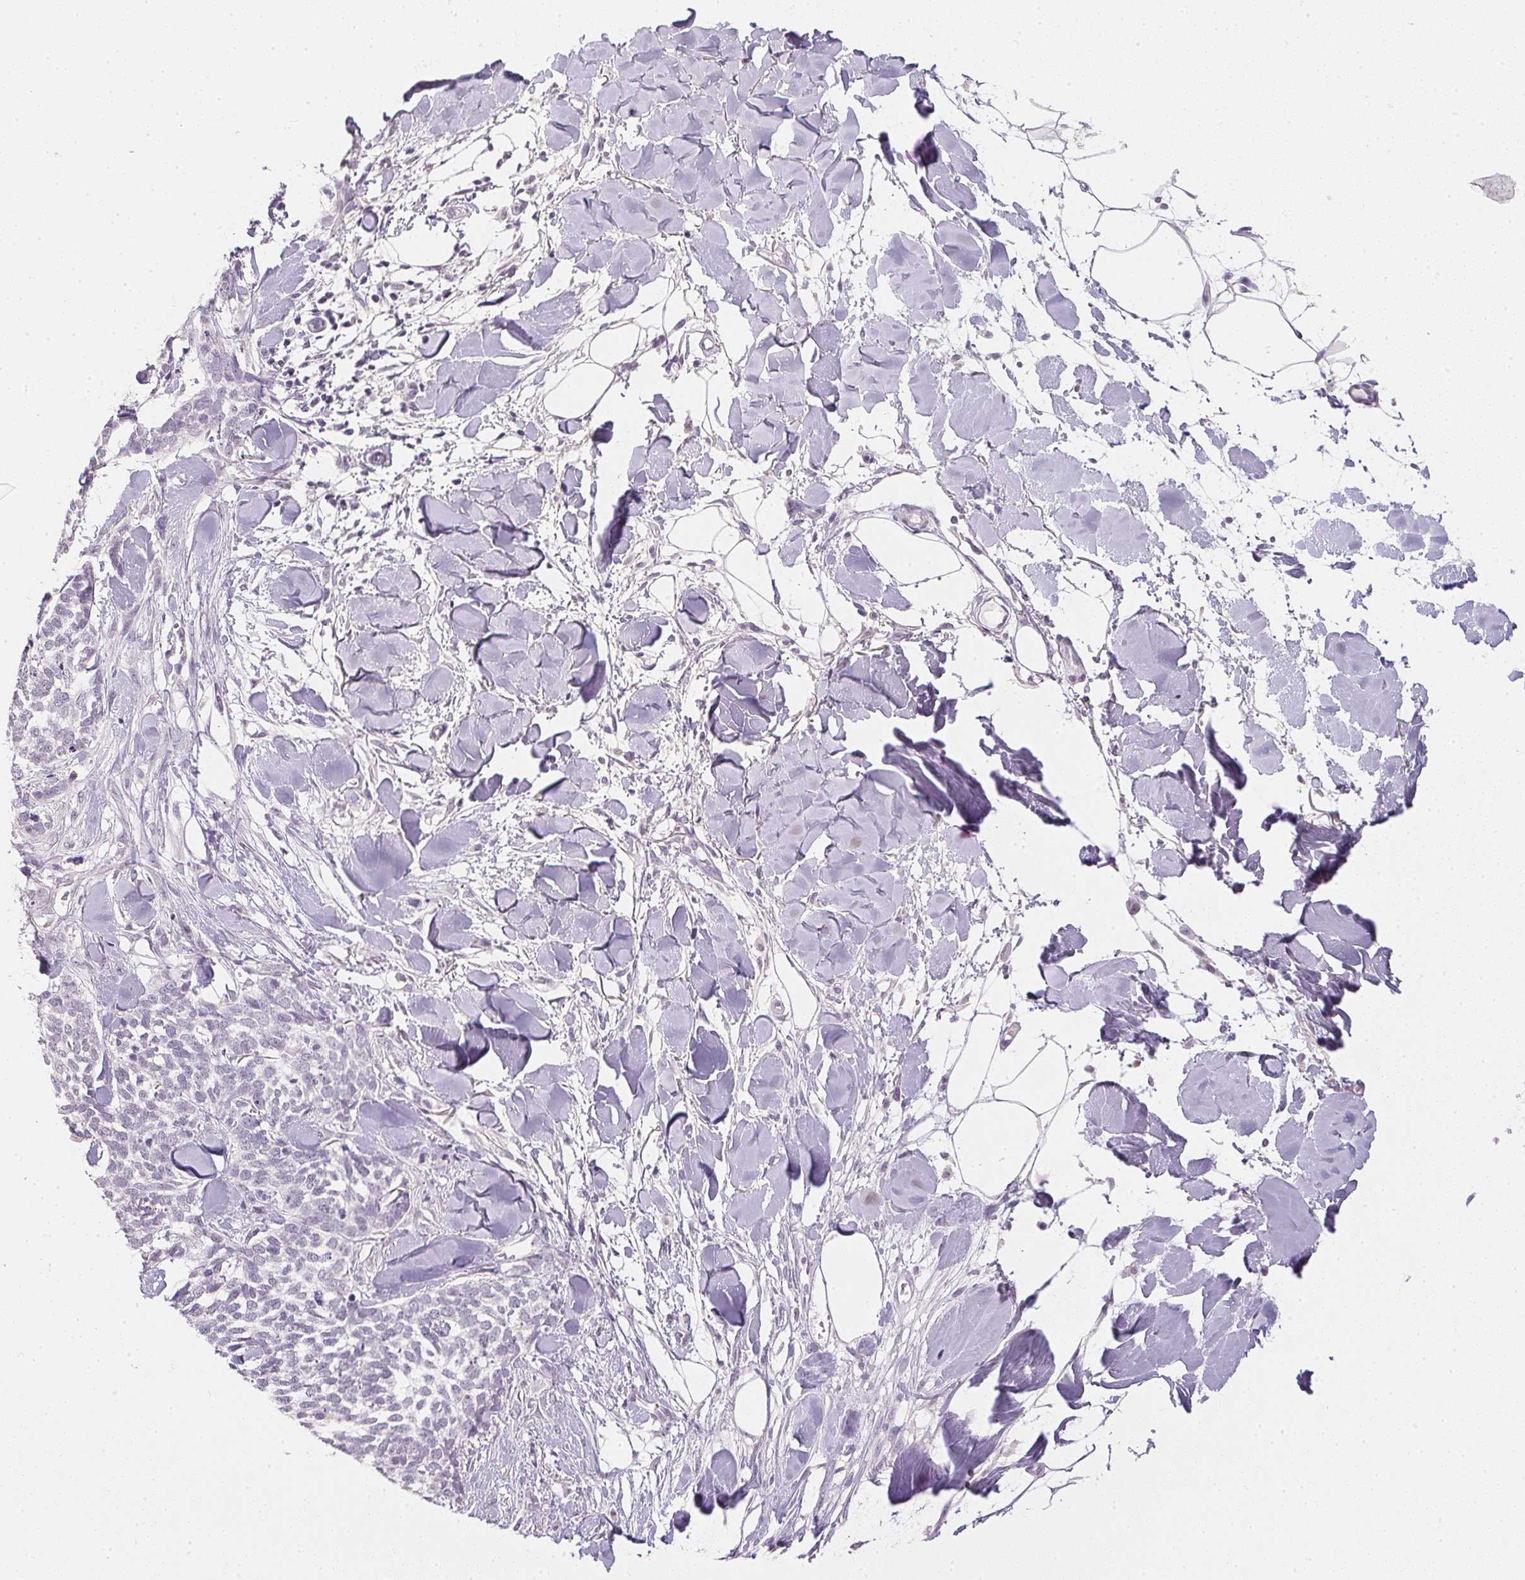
{"staining": {"intensity": "negative", "quantity": "none", "location": "none"}, "tissue": "skin cancer", "cell_type": "Tumor cells", "image_type": "cancer", "snomed": [{"axis": "morphology", "description": "Basal cell carcinoma"}, {"axis": "topography", "description": "Skin"}], "caption": "Immunohistochemical staining of human skin cancer (basal cell carcinoma) exhibits no significant staining in tumor cells.", "gene": "PPY", "patient": {"sex": "female", "age": 59}}